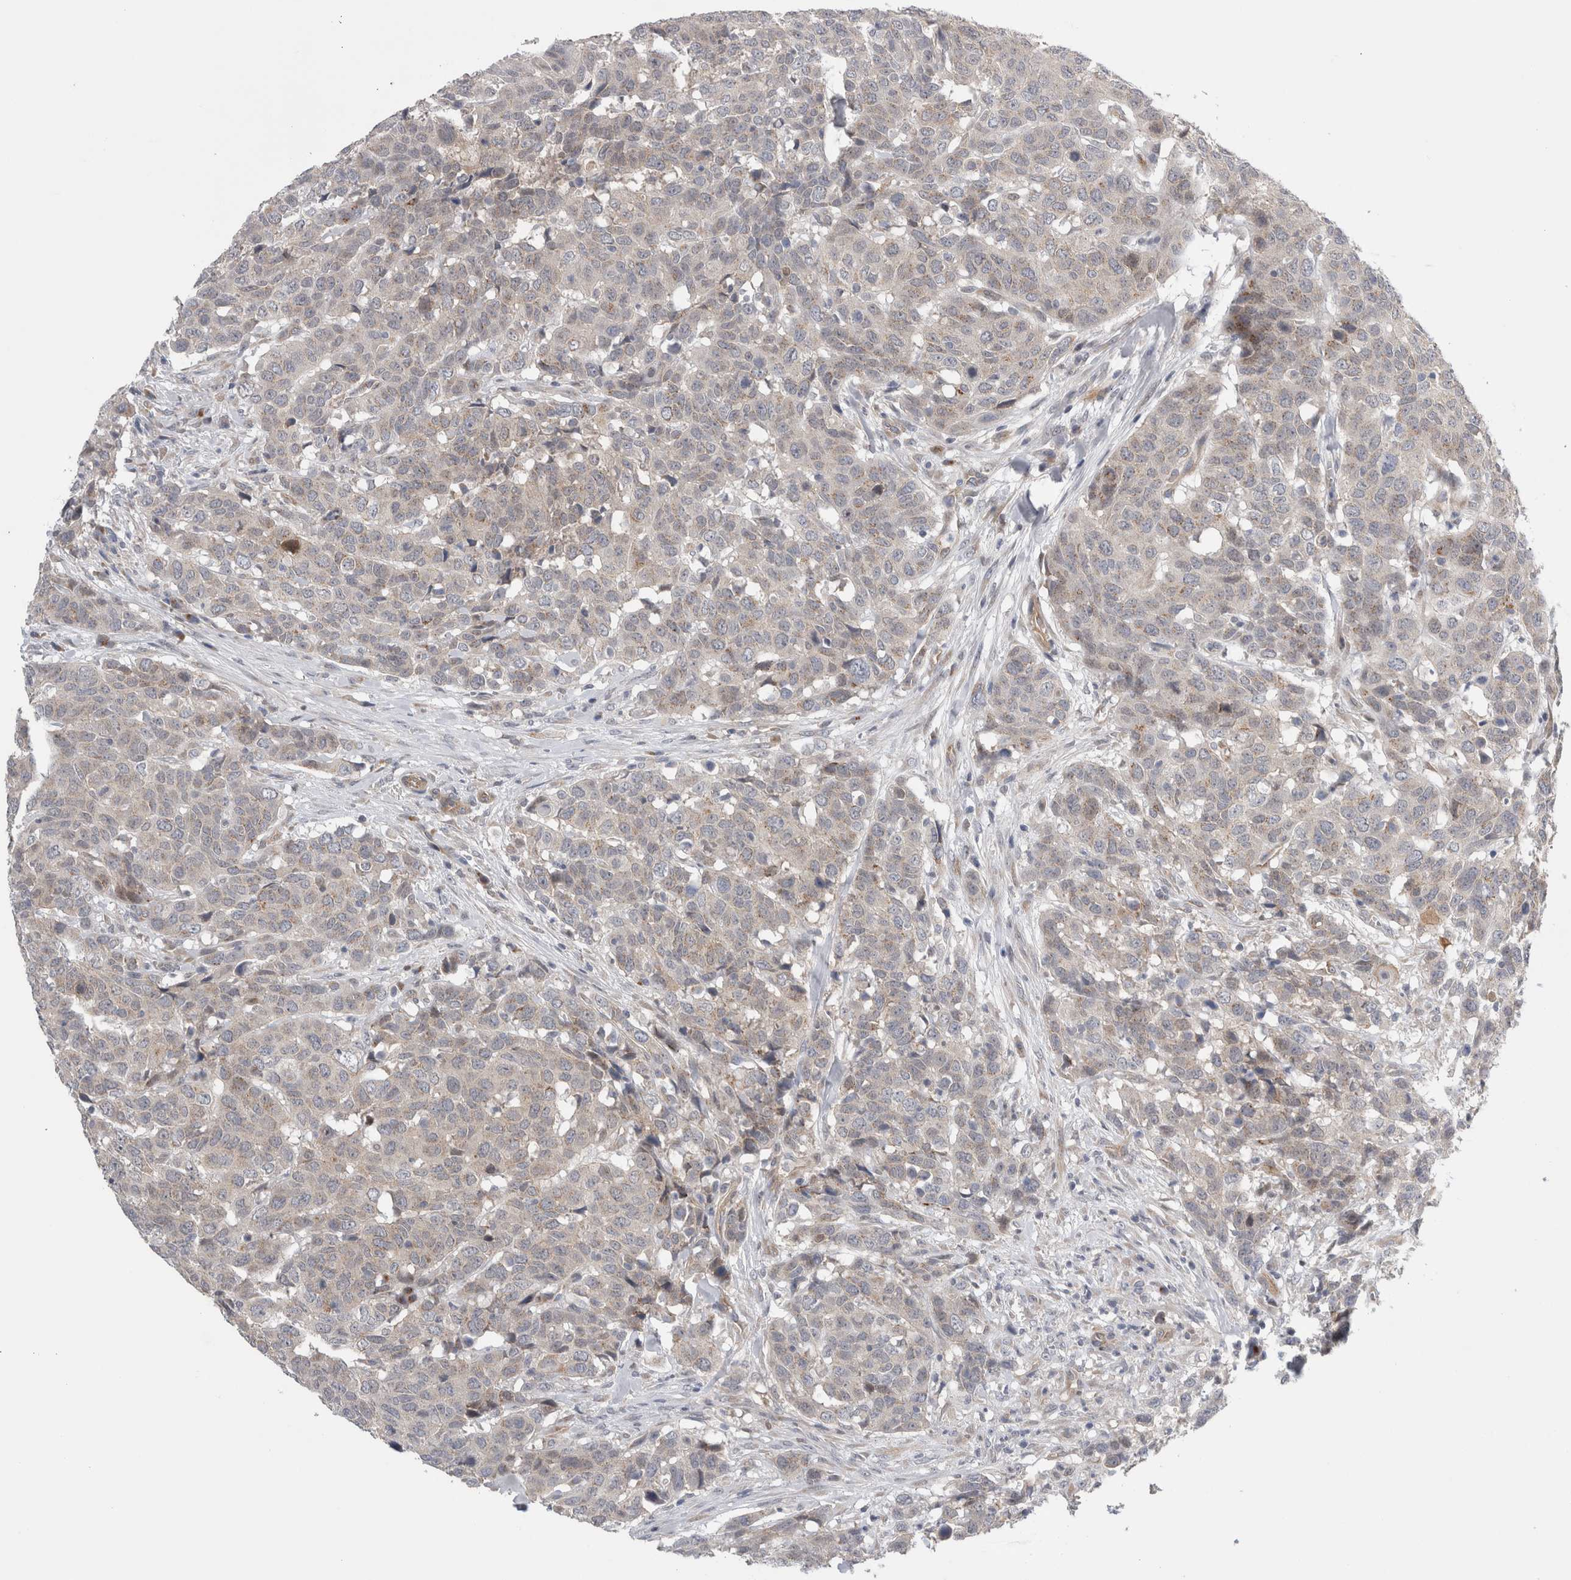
{"staining": {"intensity": "weak", "quantity": "<25%", "location": "cytoplasmic/membranous"}, "tissue": "head and neck cancer", "cell_type": "Tumor cells", "image_type": "cancer", "snomed": [{"axis": "morphology", "description": "Squamous cell carcinoma, NOS"}, {"axis": "topography", "description": "Head-Neck"}], "caption": "There is no significant positivity in tumor cells of squamous cell carcinoma (head and neck).", "gene": "TAFA5", "patient": {"sex": "male", "age": 66}}